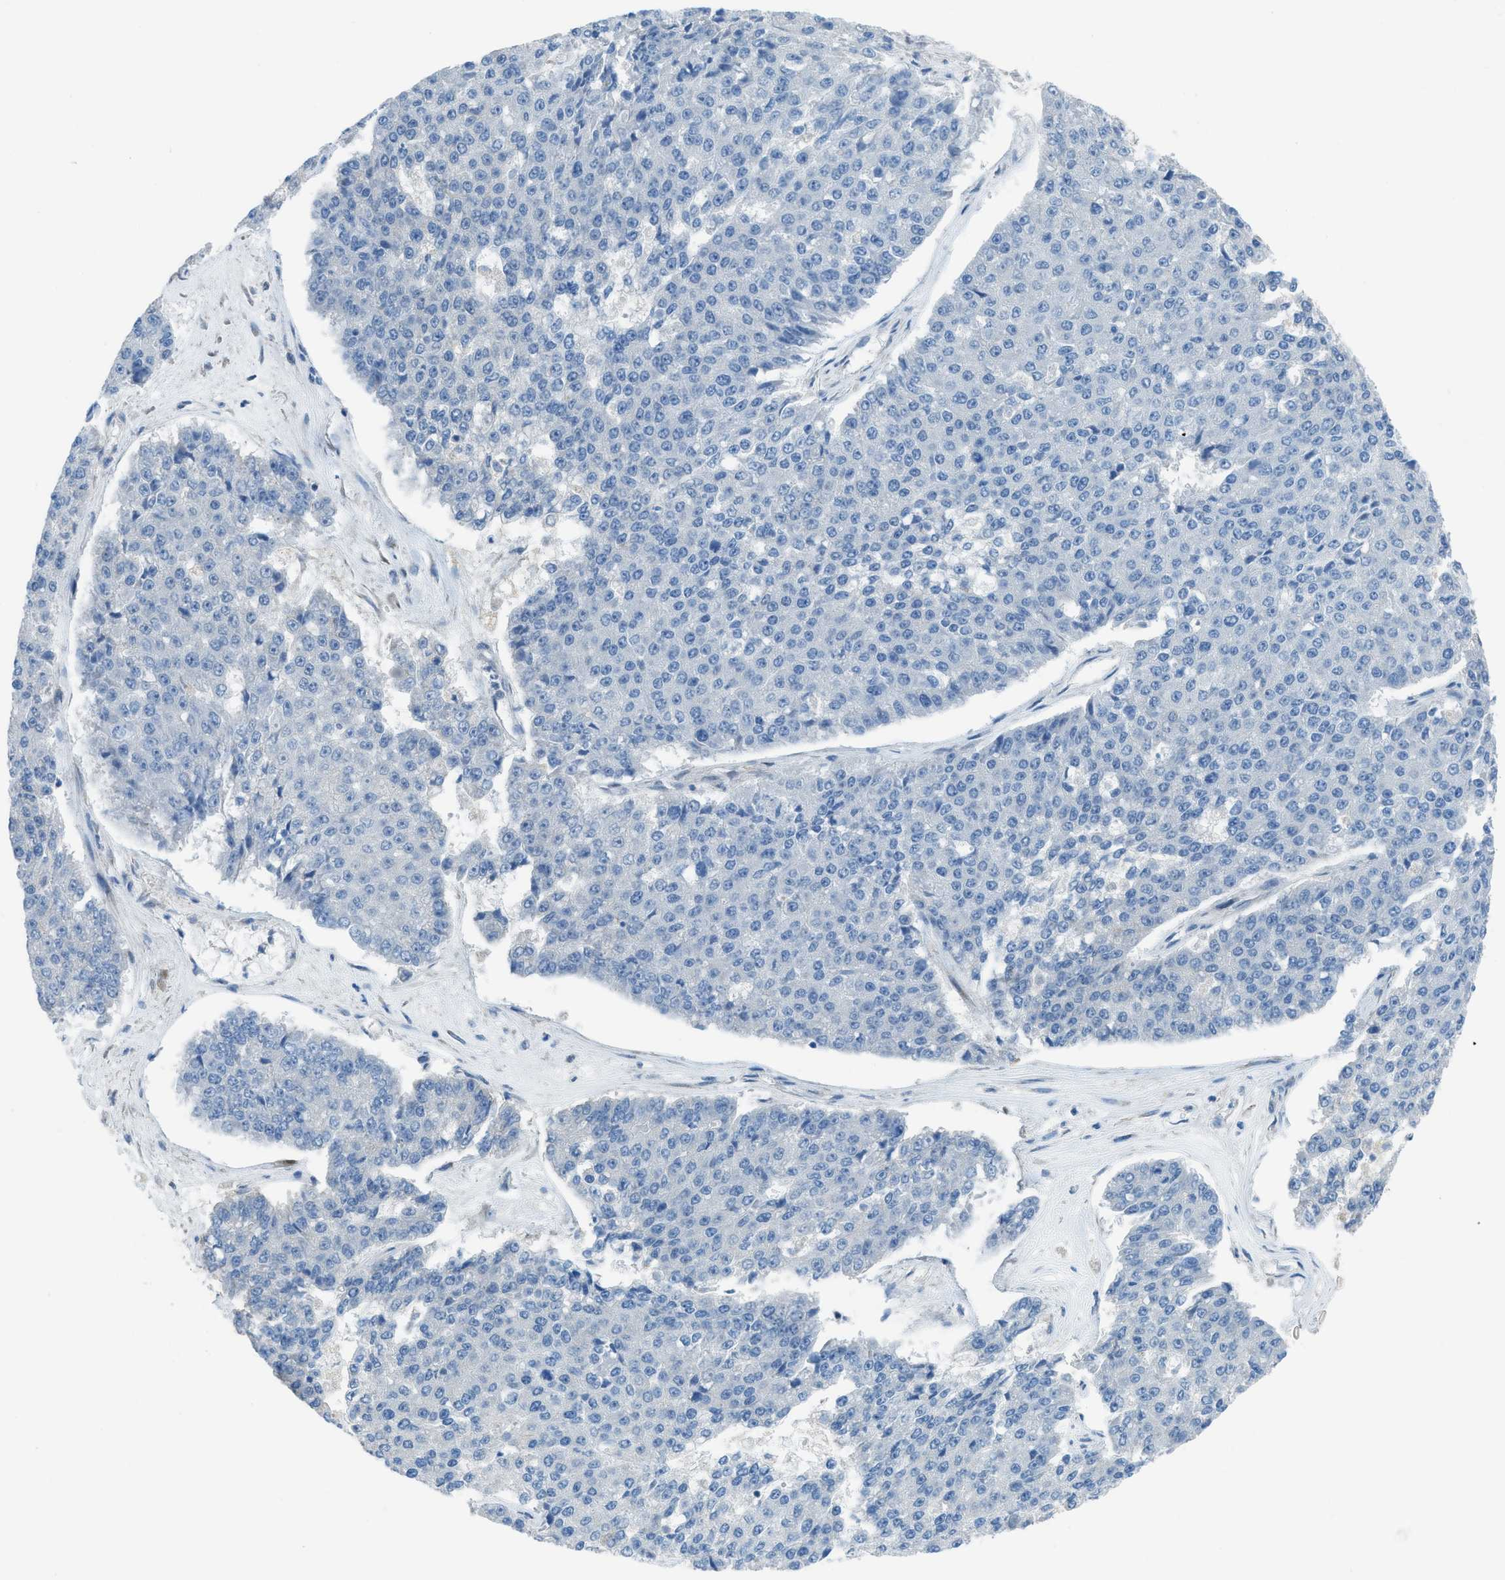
{"staining": {"intensity": "negative", "quantity": "none", "location": "none"}, "tissue": "pancreatic cancer", "cell_type": "Tumor cells", "image_type": "cancer", "snomed": [{"axis": "morphology", "description": "Adenocarcinoma, NOS"}, {"axis": "topography", "description": "Pancreas"}], "caption": "Tumor cells show no significant positivity in pancreatic adenocarcinoma.", "gene": "PRKN", "patient": {"sex": "male", "age": 50}}